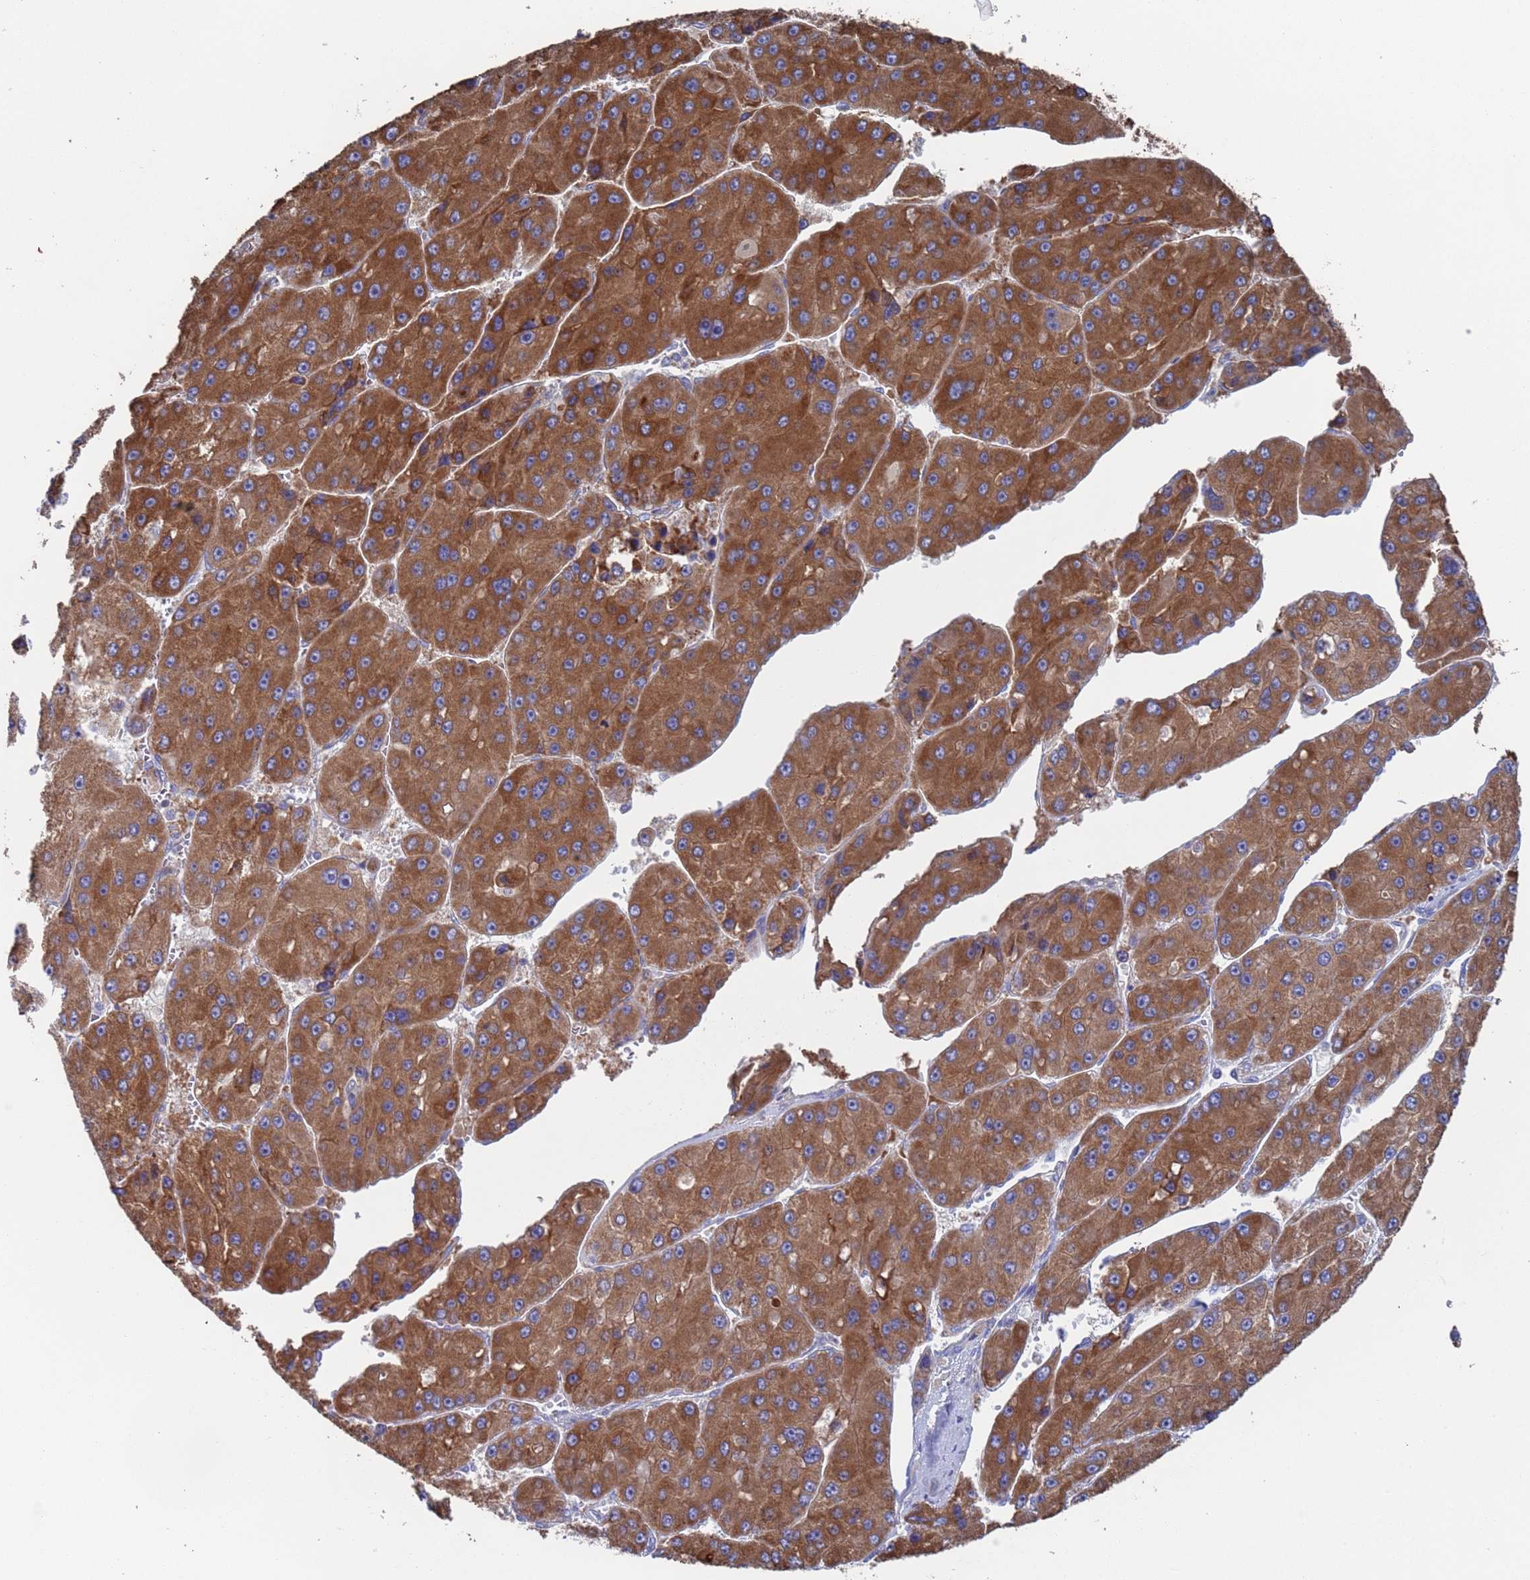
{"staining": {"intensity": "moderate", "quantity": ">75%", "location": "cytoplasmic/membranous"}, "tissue": "liver cancer", "cell_type": "Tumor cells", "image_type": "cancer", "snomed": [{"axis": "morphology", "description": "Carcinoma, Hepatocellular, NOS"}, {"axis": "topography", "description": "Liver"}], "caption": "This histopathology image shows hepatocellular carcinoma (liver) stained with immunohistochemistry to label a protein in brown. The cytoplasmic/membranous of tumor cells show moderate positivity for the protein. Nuclei are counter-stained blue.", "gene": "PET117", "patient": {"sex": "female", "age": 73}}